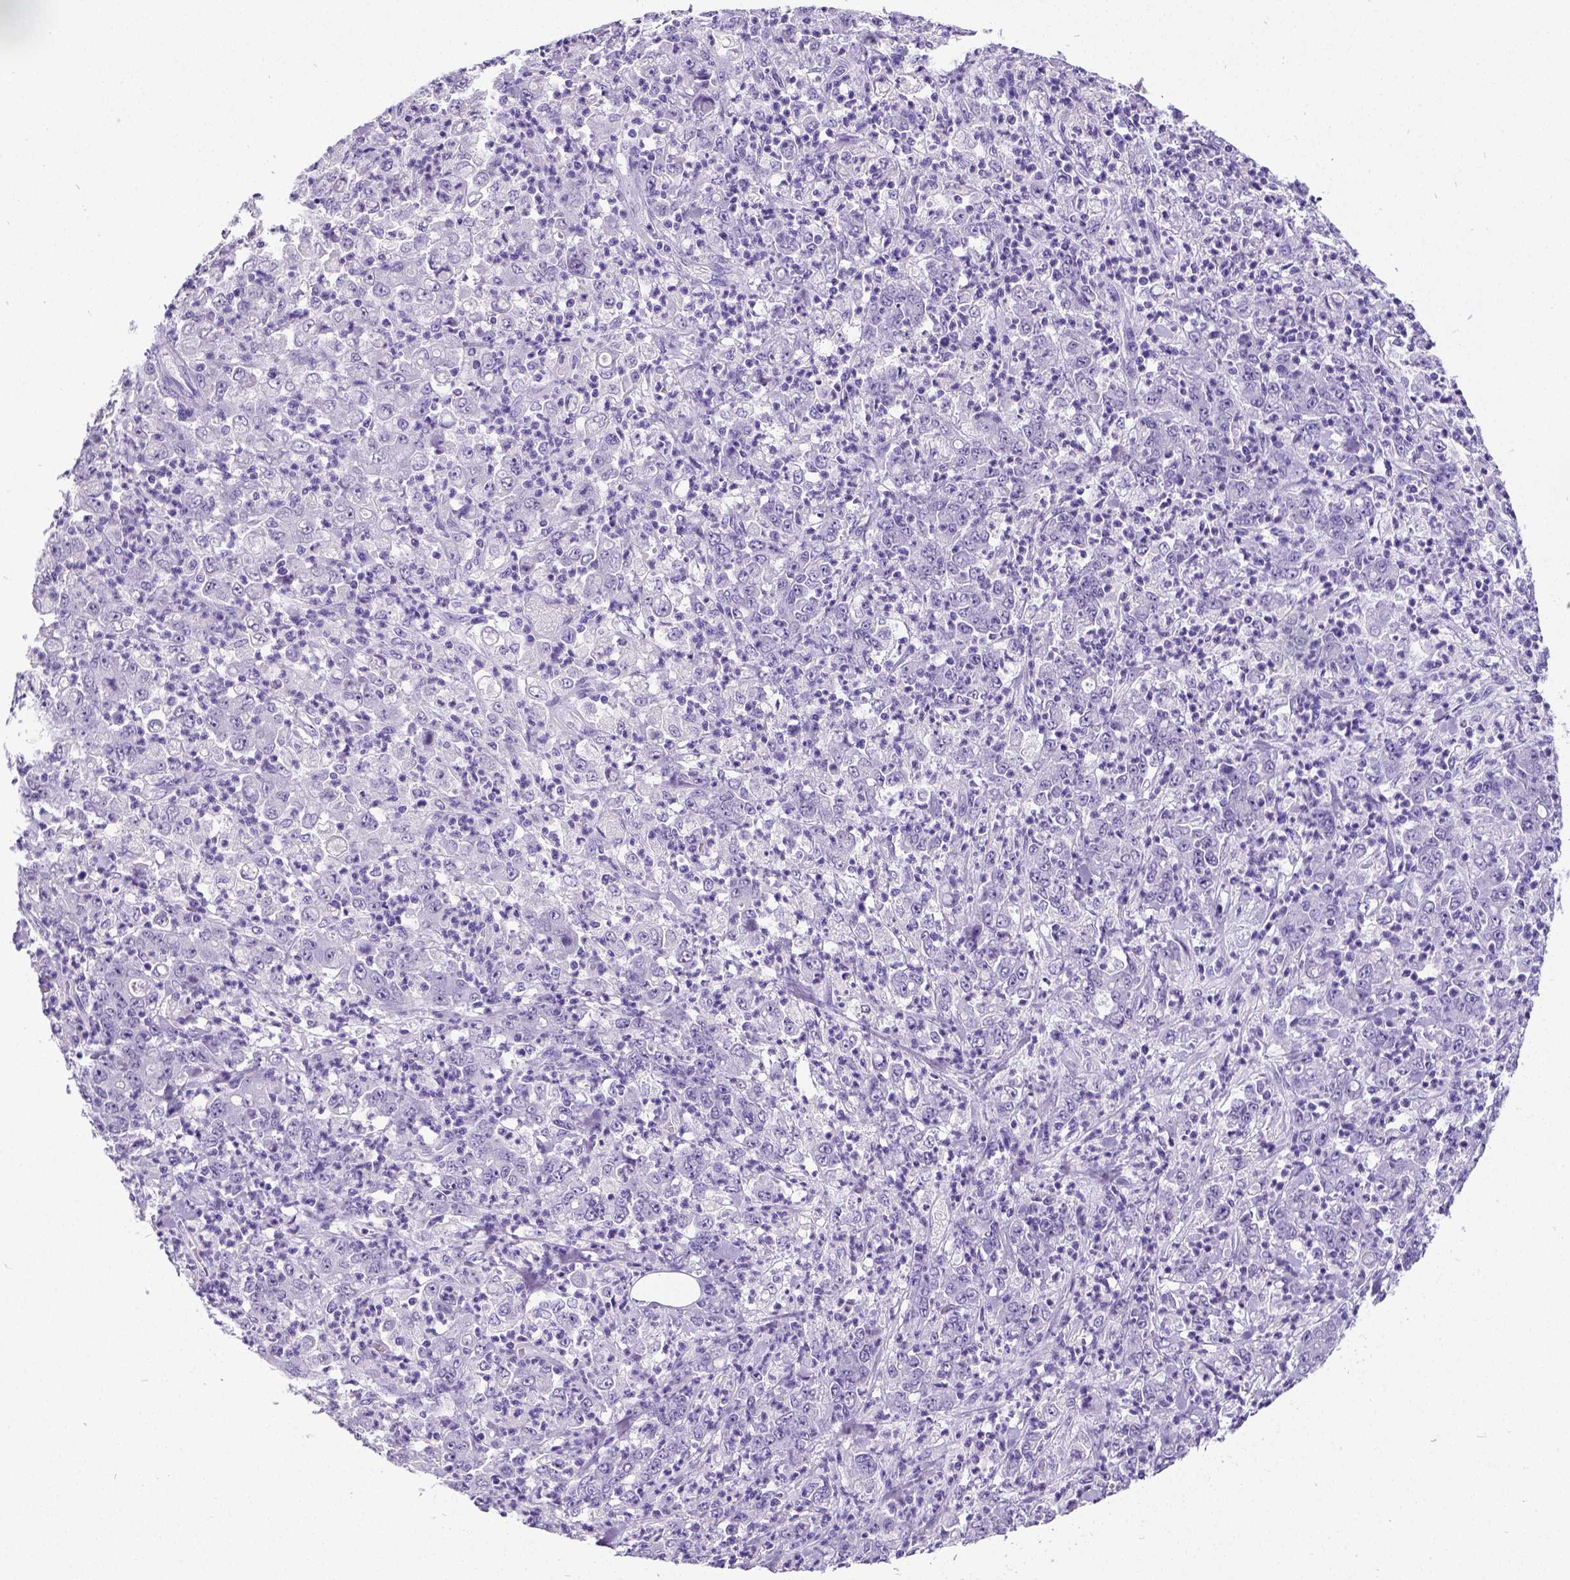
{"staining": {"intensity": "negative", "quantity": "none", "location": "none"}, "tissue": "stomach cancer", "cell_type": "Tumor cells", "image_type": "cancer", "snomed": [{"axis": "morphology", "description": "Adenocarcinoma, NOS"}, {"axis": "topography", "description": "Stomach, lower"}], "caption": "Immunohistochemical staining of stomach cancer reveals no significant positivity in tumor cells.", "gene": "SATB2", "patient": {"sex": "female", "age": 71}}